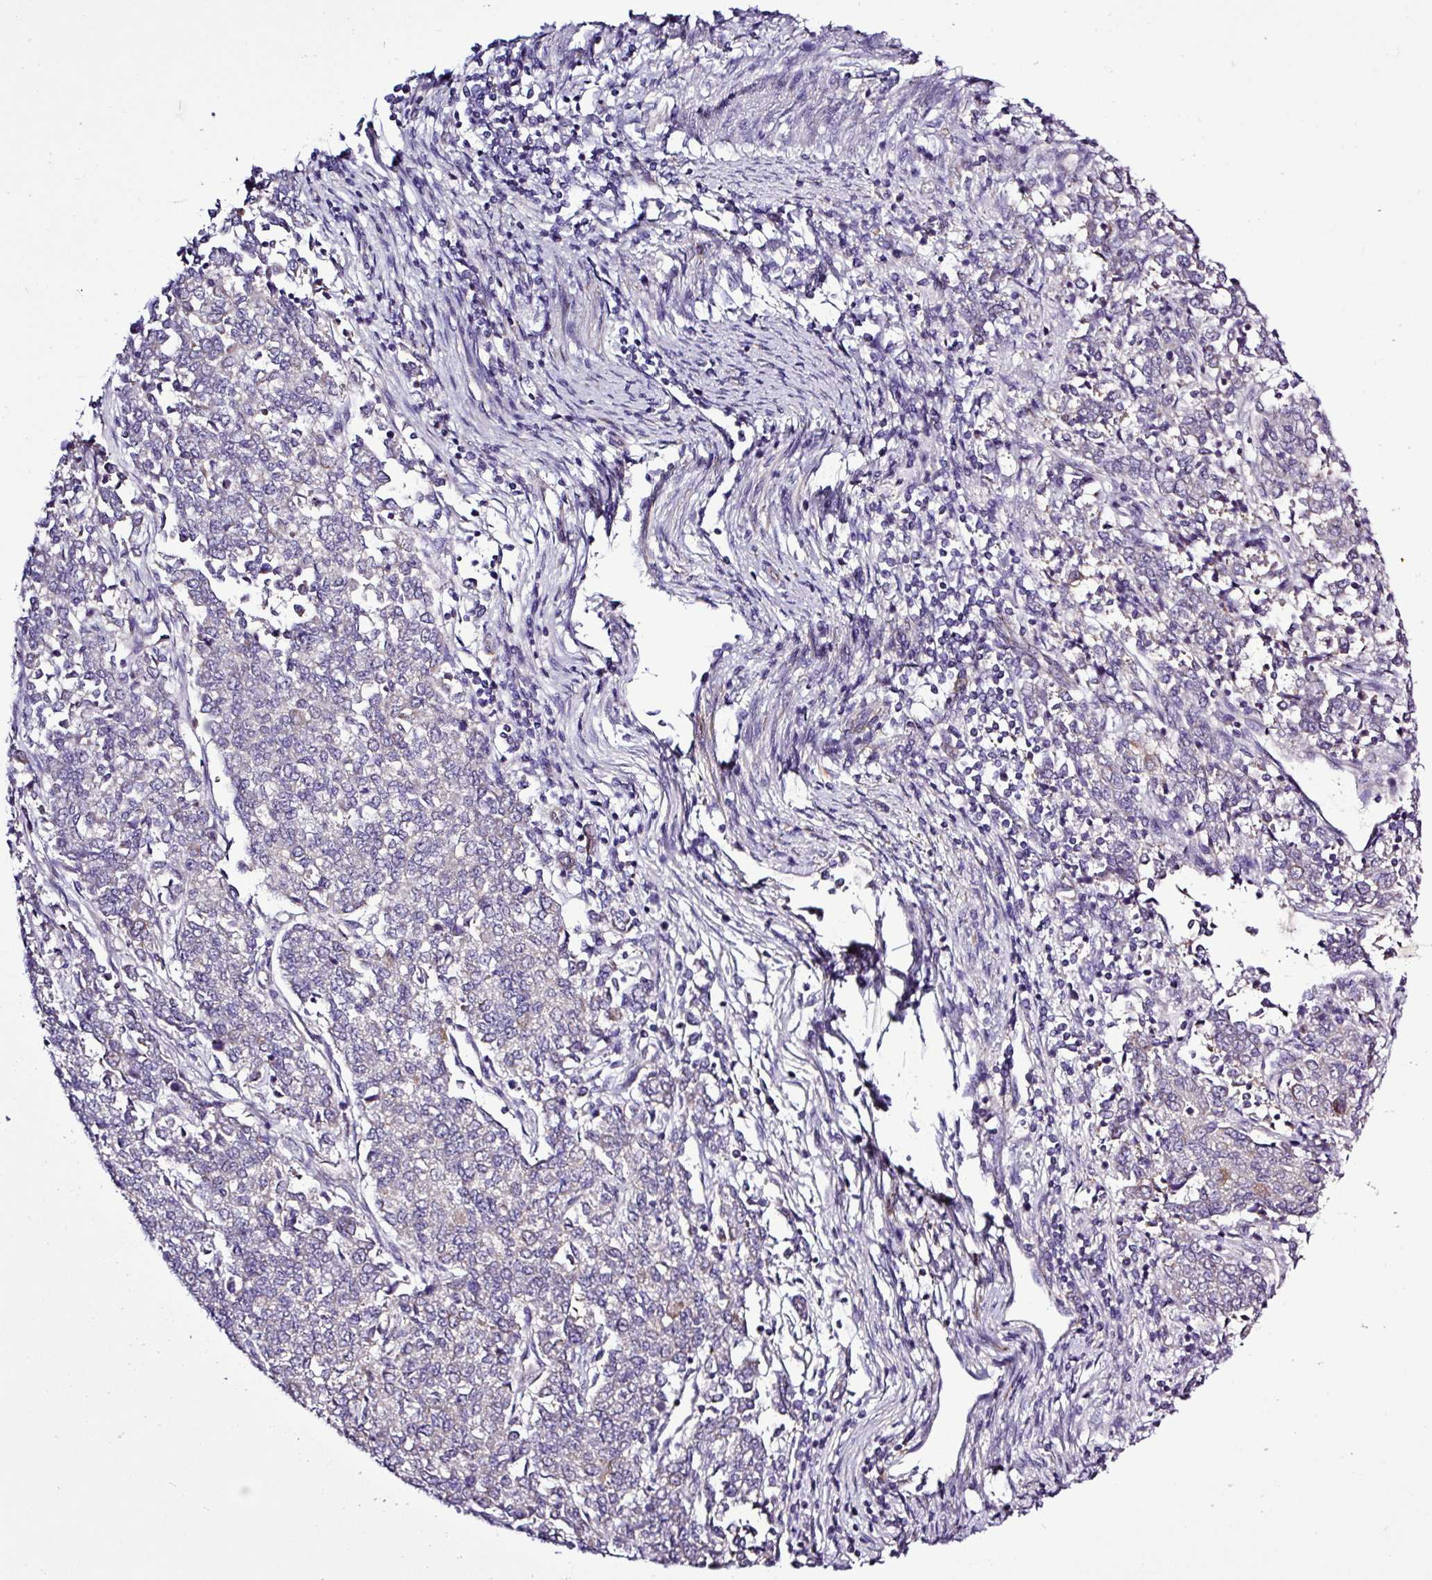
{"staining": {"intensity": "negative", "quantity": "none", "location": "none"}, "tissue": "endometrial cancer", "cell_type": "Tumor cells", "image_type": "cancer", "snomed": [{"axis": "morphology", "description": "Adenocarcinoma, NOS"}, {"axis": "topography", "description": "Endometrium"}], "caption": "This is an immunohistochemistry micrograph of adenocarcinoma (endometrial). There is no staining in tumor cells.", "gene": "CWH43", "patient": {"sex": "female", "age": 50}}